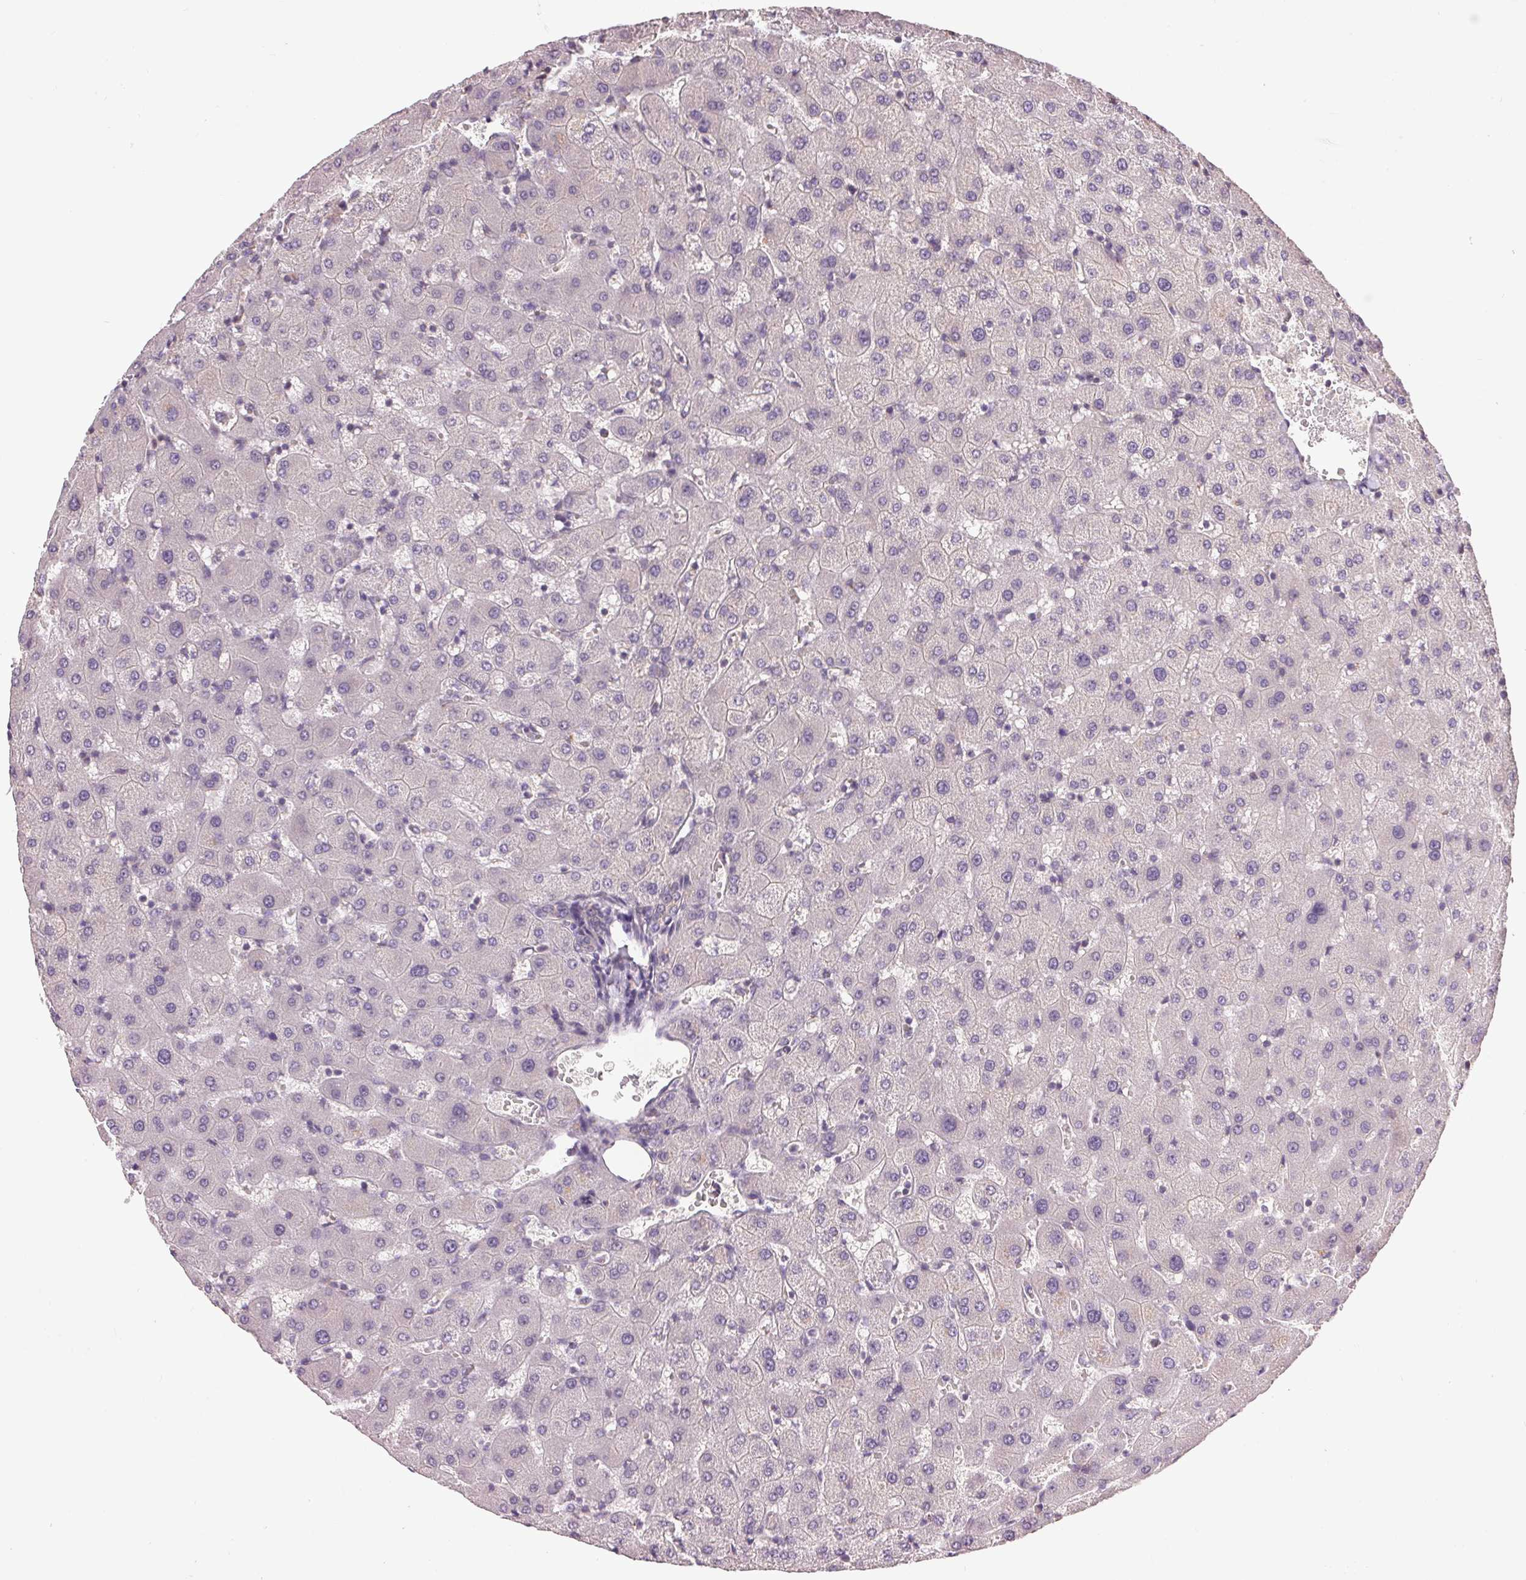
{"staining": {"intensity": "negative", "quantity": "none", "location": "none"}, "tissue": "liver", "cell_type": "Cholangiocytes", "image_type": "normal", "snomed": [{"axis": "morphology", "description": "Normal tissue, NOS"}, {"axis": "topography", "description": "Liver"}], "caption": "Immunohistochemical staining of normal human liver reveals no significant staining in cholangiocytes.", "gene": "GOLPH3", "patient": {"sex": "female", "age": 63}}